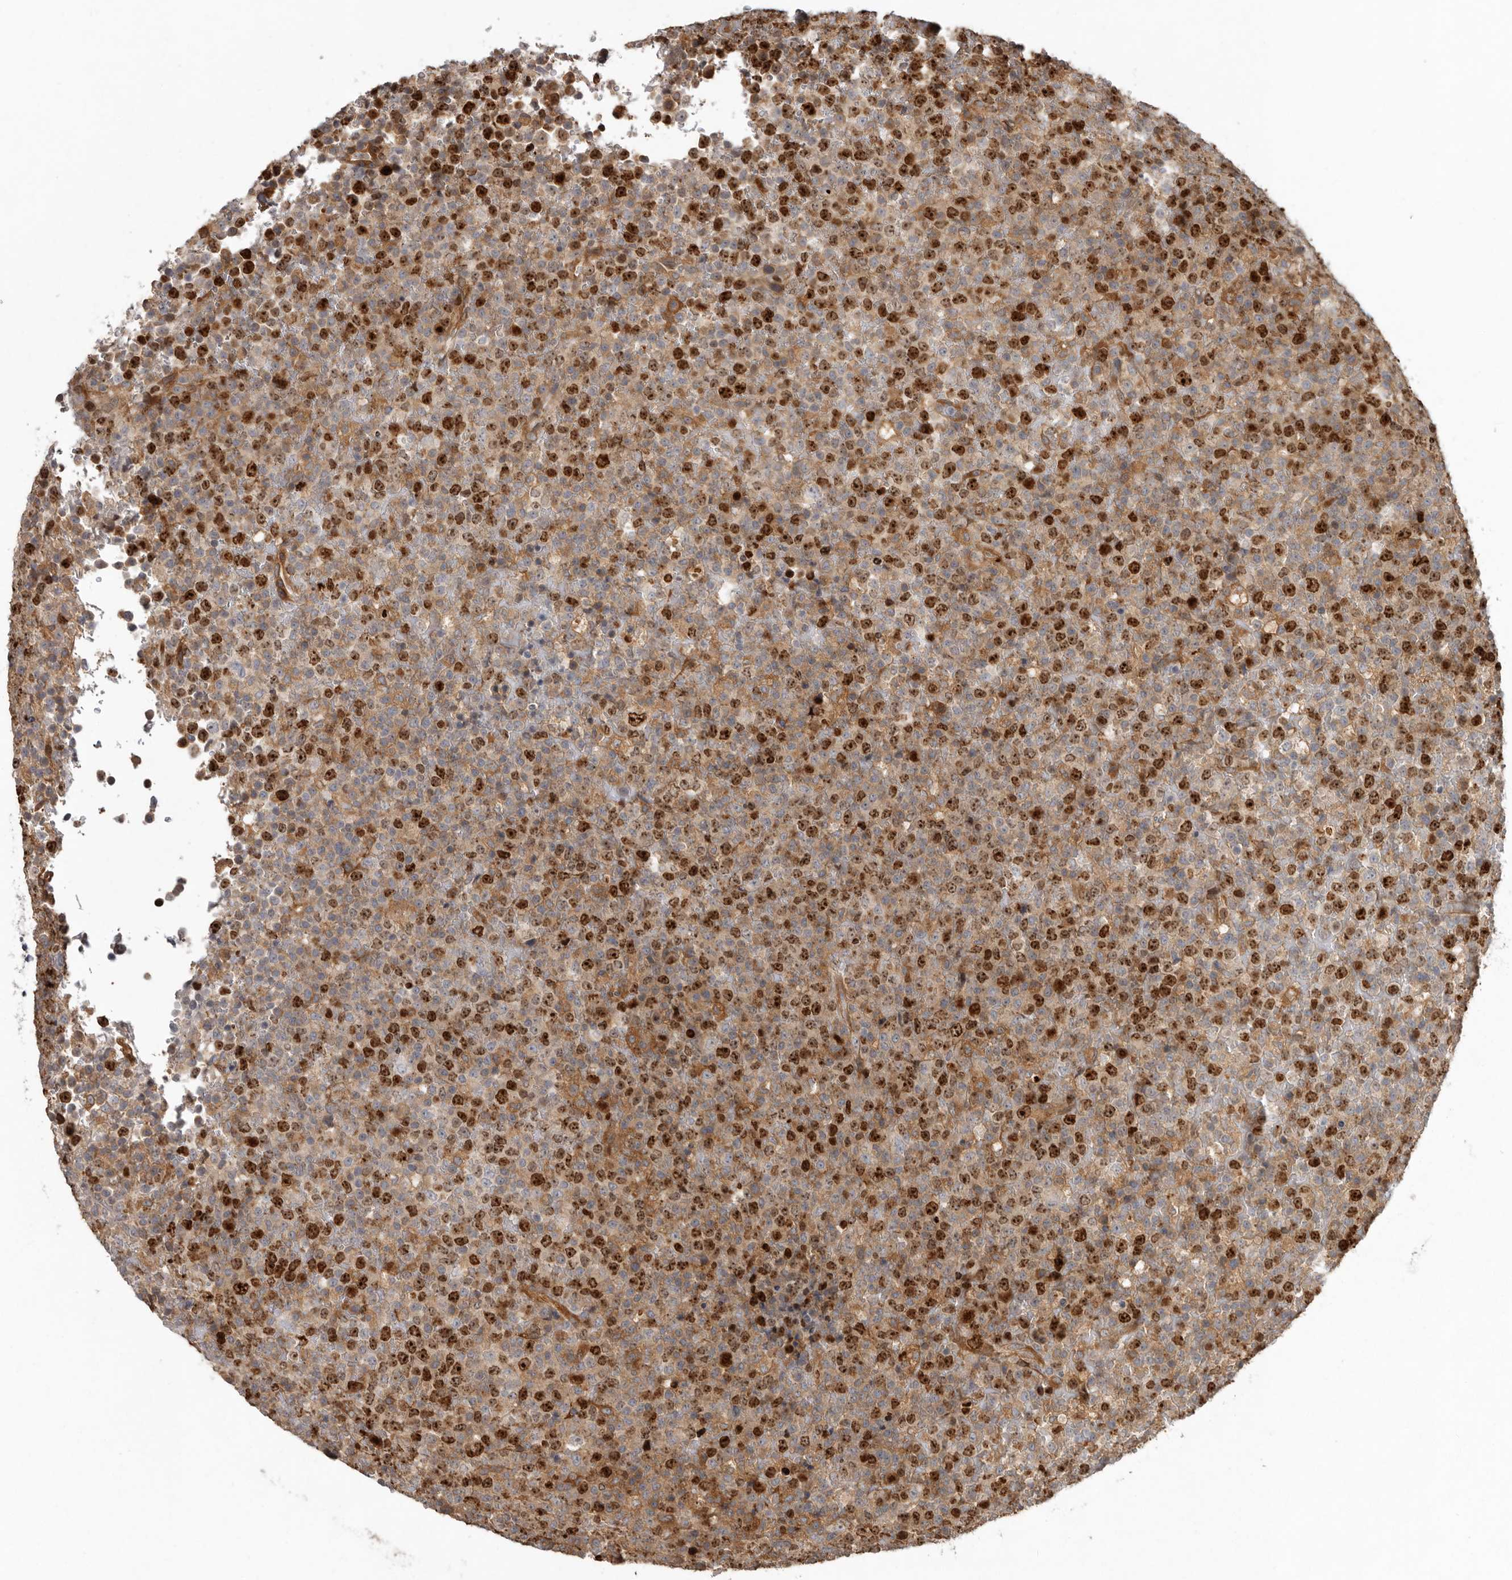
{"staining": {"intensity": "strong", "quantity": "25%-75%", "location": "nuclear"}, "tissue": "lymphoma", "cell_type": "Tumor cells", "image_type": "cancer", "snomed": [{"axis": "morphology", "description": "Malignant lymphoma, non-Hodgkin's type, High grade"}, {"axis": "topography", "description": "Lymph node"}], "caption": "This is an image of IHC staining of lymphoma, which shows strong staining in the nuclear of tumor cells.", "gene": "CDCA8", "patient": {"sex": "male", "age": 13}}